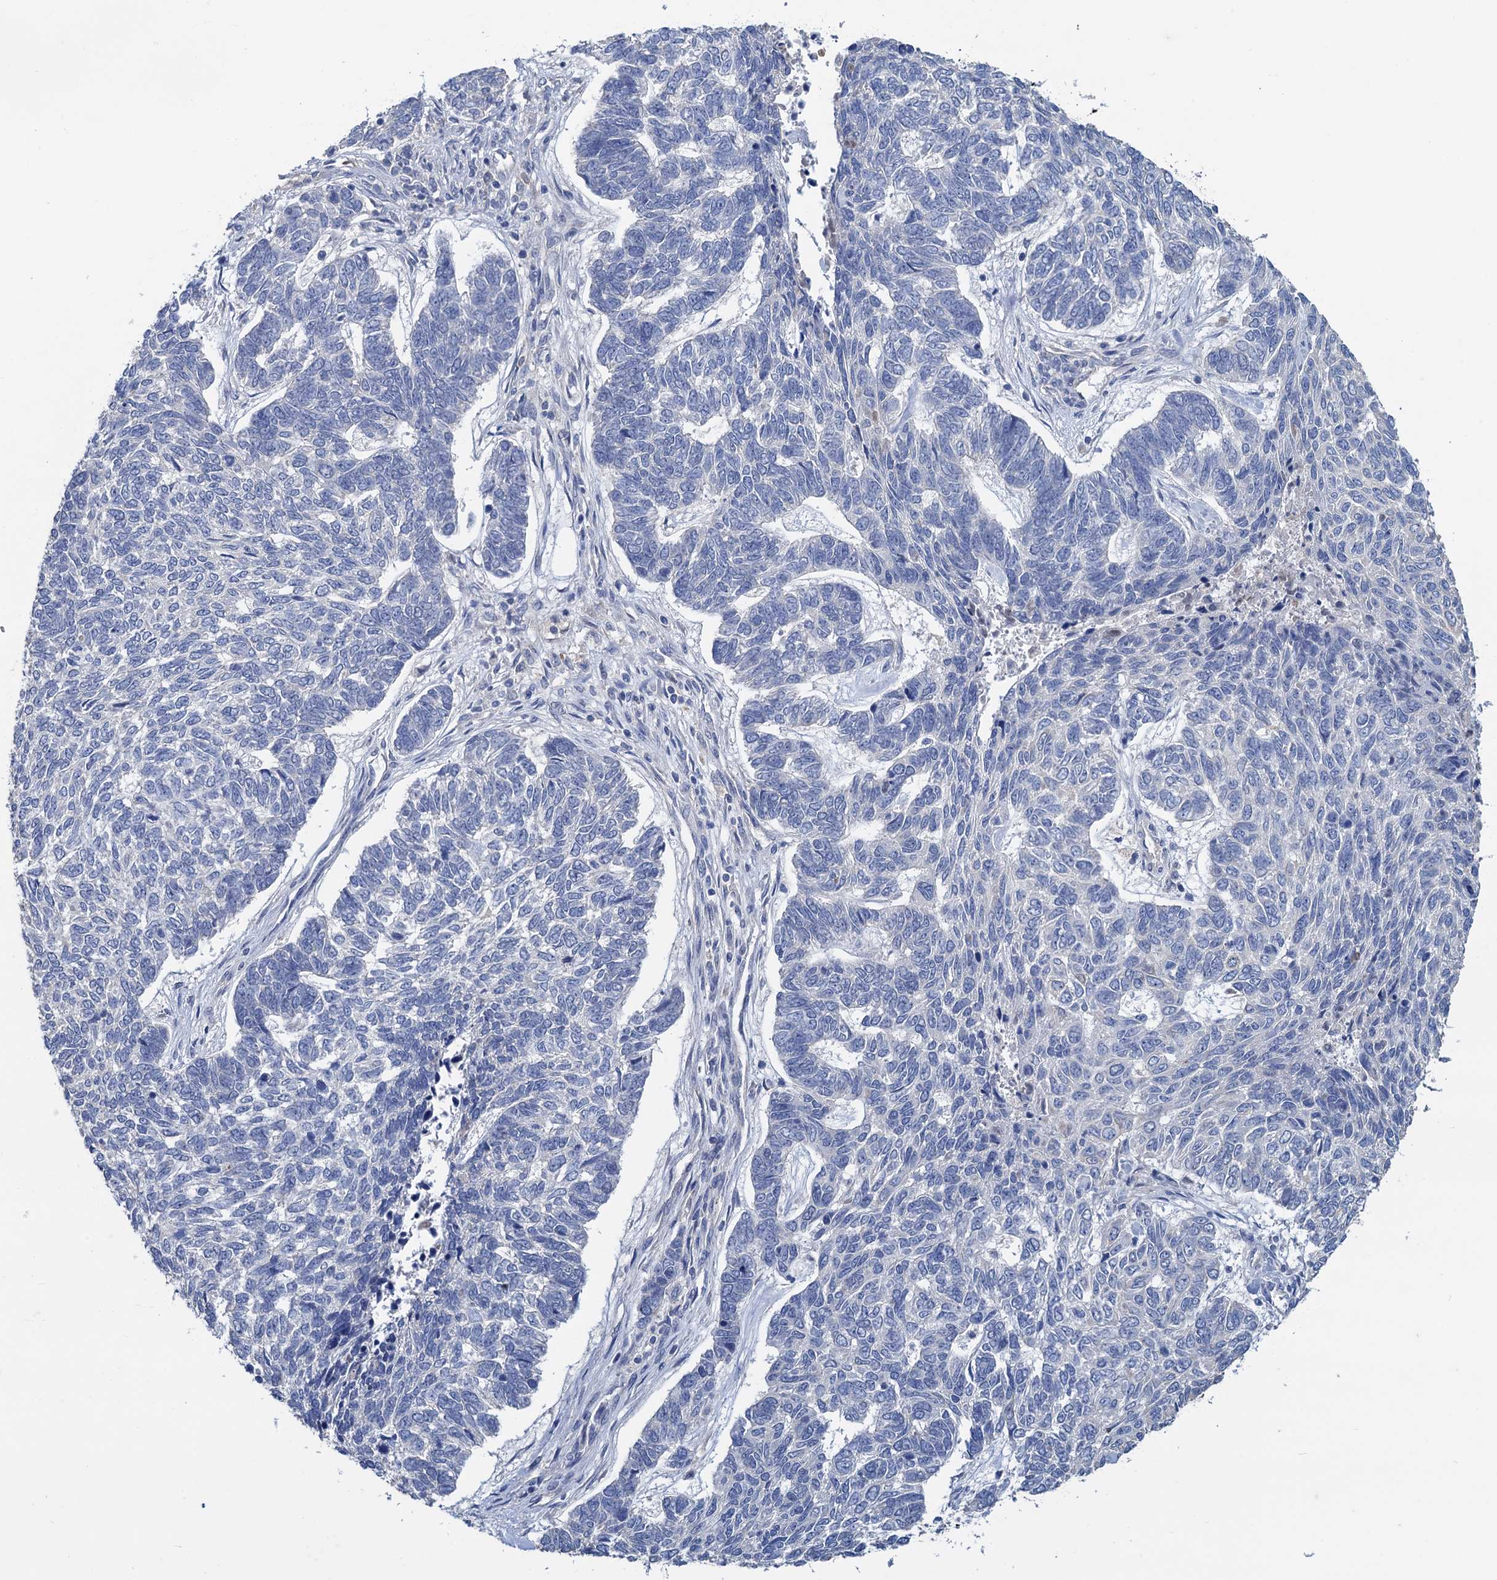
{"staining": {"intensity": "negative", "quantity": "none", "location": "none"}, "tissue": "skin cancer", "cell_type": "Tumor cells", "image_type": "cancer", "snomed": [{"axis": "morphology", "description": "Basal cell carcinoma"}, {"axis": "topography", "description": "Skin"}], "caption": "There is no significant expression in tumor cells of skin cancer.", "gene": "SMCO3", "patient": {"sex": "female", "age": 65}}